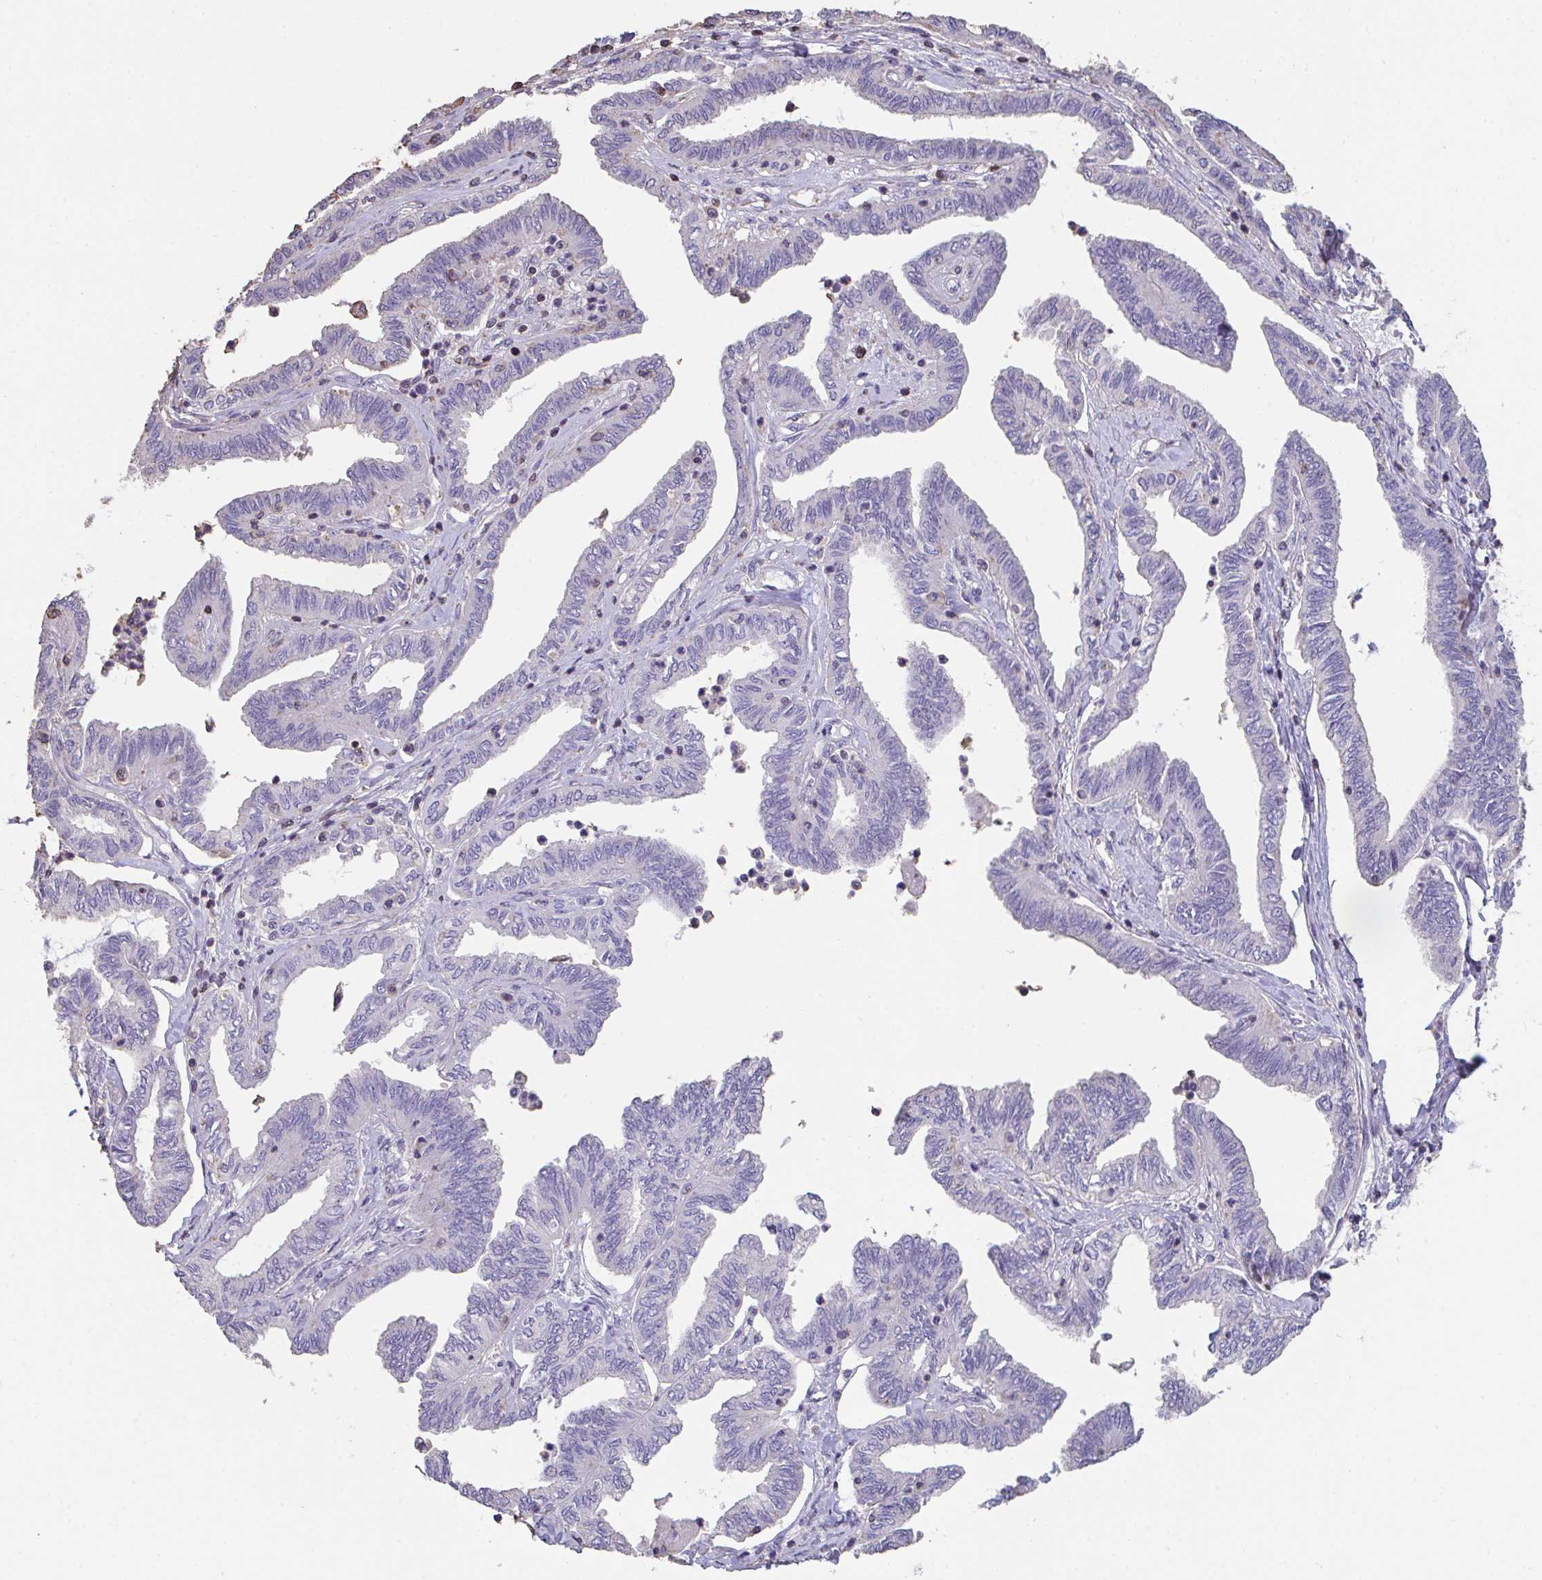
{"staining": {"intensity": "negative", "quantity": "none", "location": "none"}, "tissue": "ovarian cancer", "cell_type": "Tumor cells", "image_type": "cancer", "snomed": [{"axis": "morphology", "description": "Carcinoma, endometroid"}, {"axis": "topography", "description": "Ovary"}], "caption": "Tumor cells show no significant protein positivity in ovarian cancer.", "gene": "IL23R", "patient": {"sex": "female", "age": 70}}